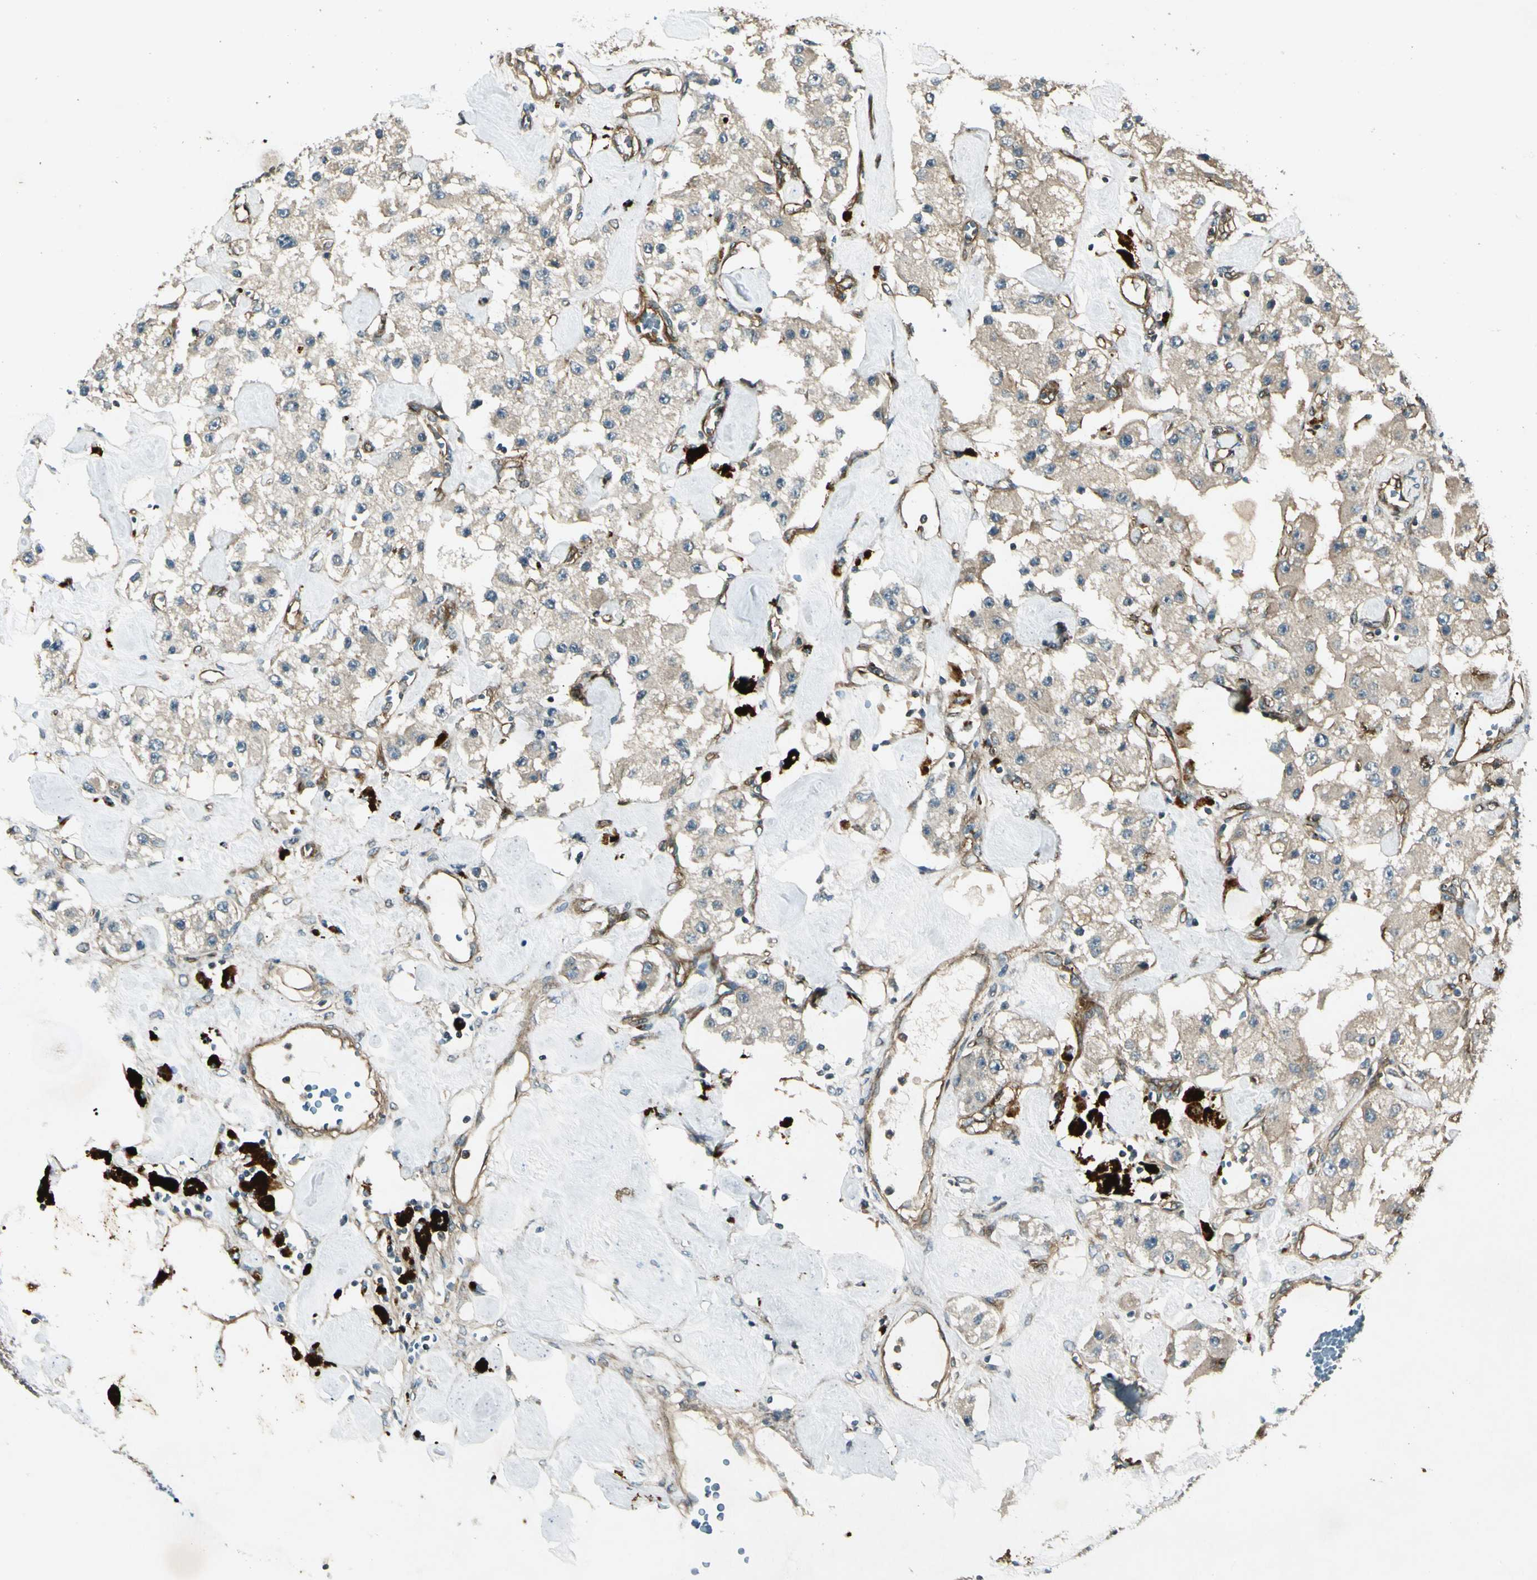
{"staining": {"intensity": "negative", "quantity": "none", "location": "none"}, "tissue": "carcinoid", "cell_type": "Tumor cells", "image_type": "cancer", "snomed": [{"axis": "morphology", "description": "Carcinoid, malignant, NOS"}, {"axis": "topography", "description": "Pancreas"}], "caption": "Immunohistochemistry (IHC) of carcinoid exhibits no positivity in tumor cells.", "gene": "ROCK2", "patient": {"sex": "male", "age": 41}}